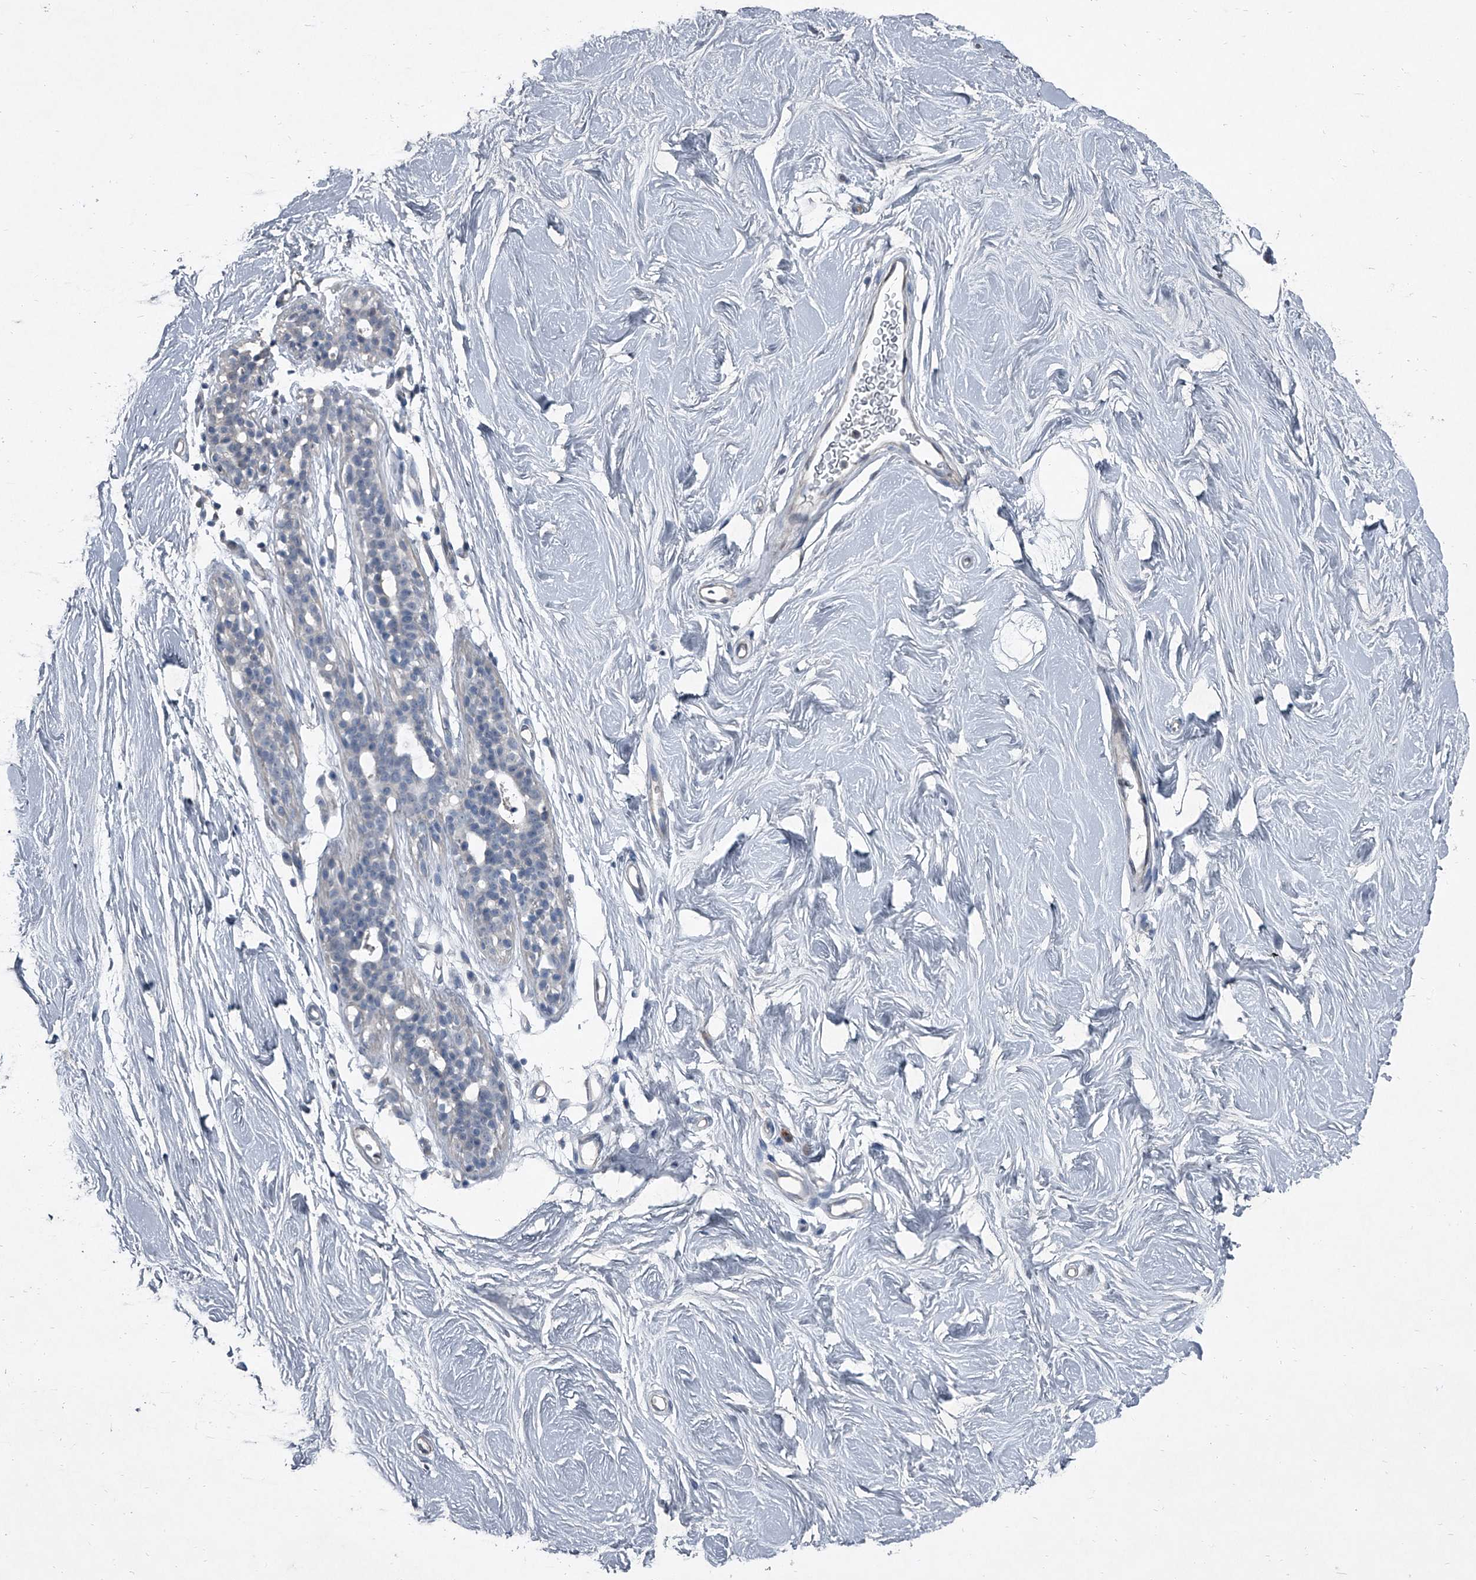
{"staining": {"intensity": "negative", "quantity": "none", "location": "none"}, "tissue": "breast", "cell_type": "Adipocytes", "image_type": "normal", "snomed": [{"axis": "morphology", "description": "Normal tissue, NOS"}, {"axis": "topography", "description": "Breast"}], "caption": "Breast stained for a protein using immunohistochemistry displays no expression adipocytes.", "gene": "HEPHL1", "patient": {"sex": "female", "age": 26}}